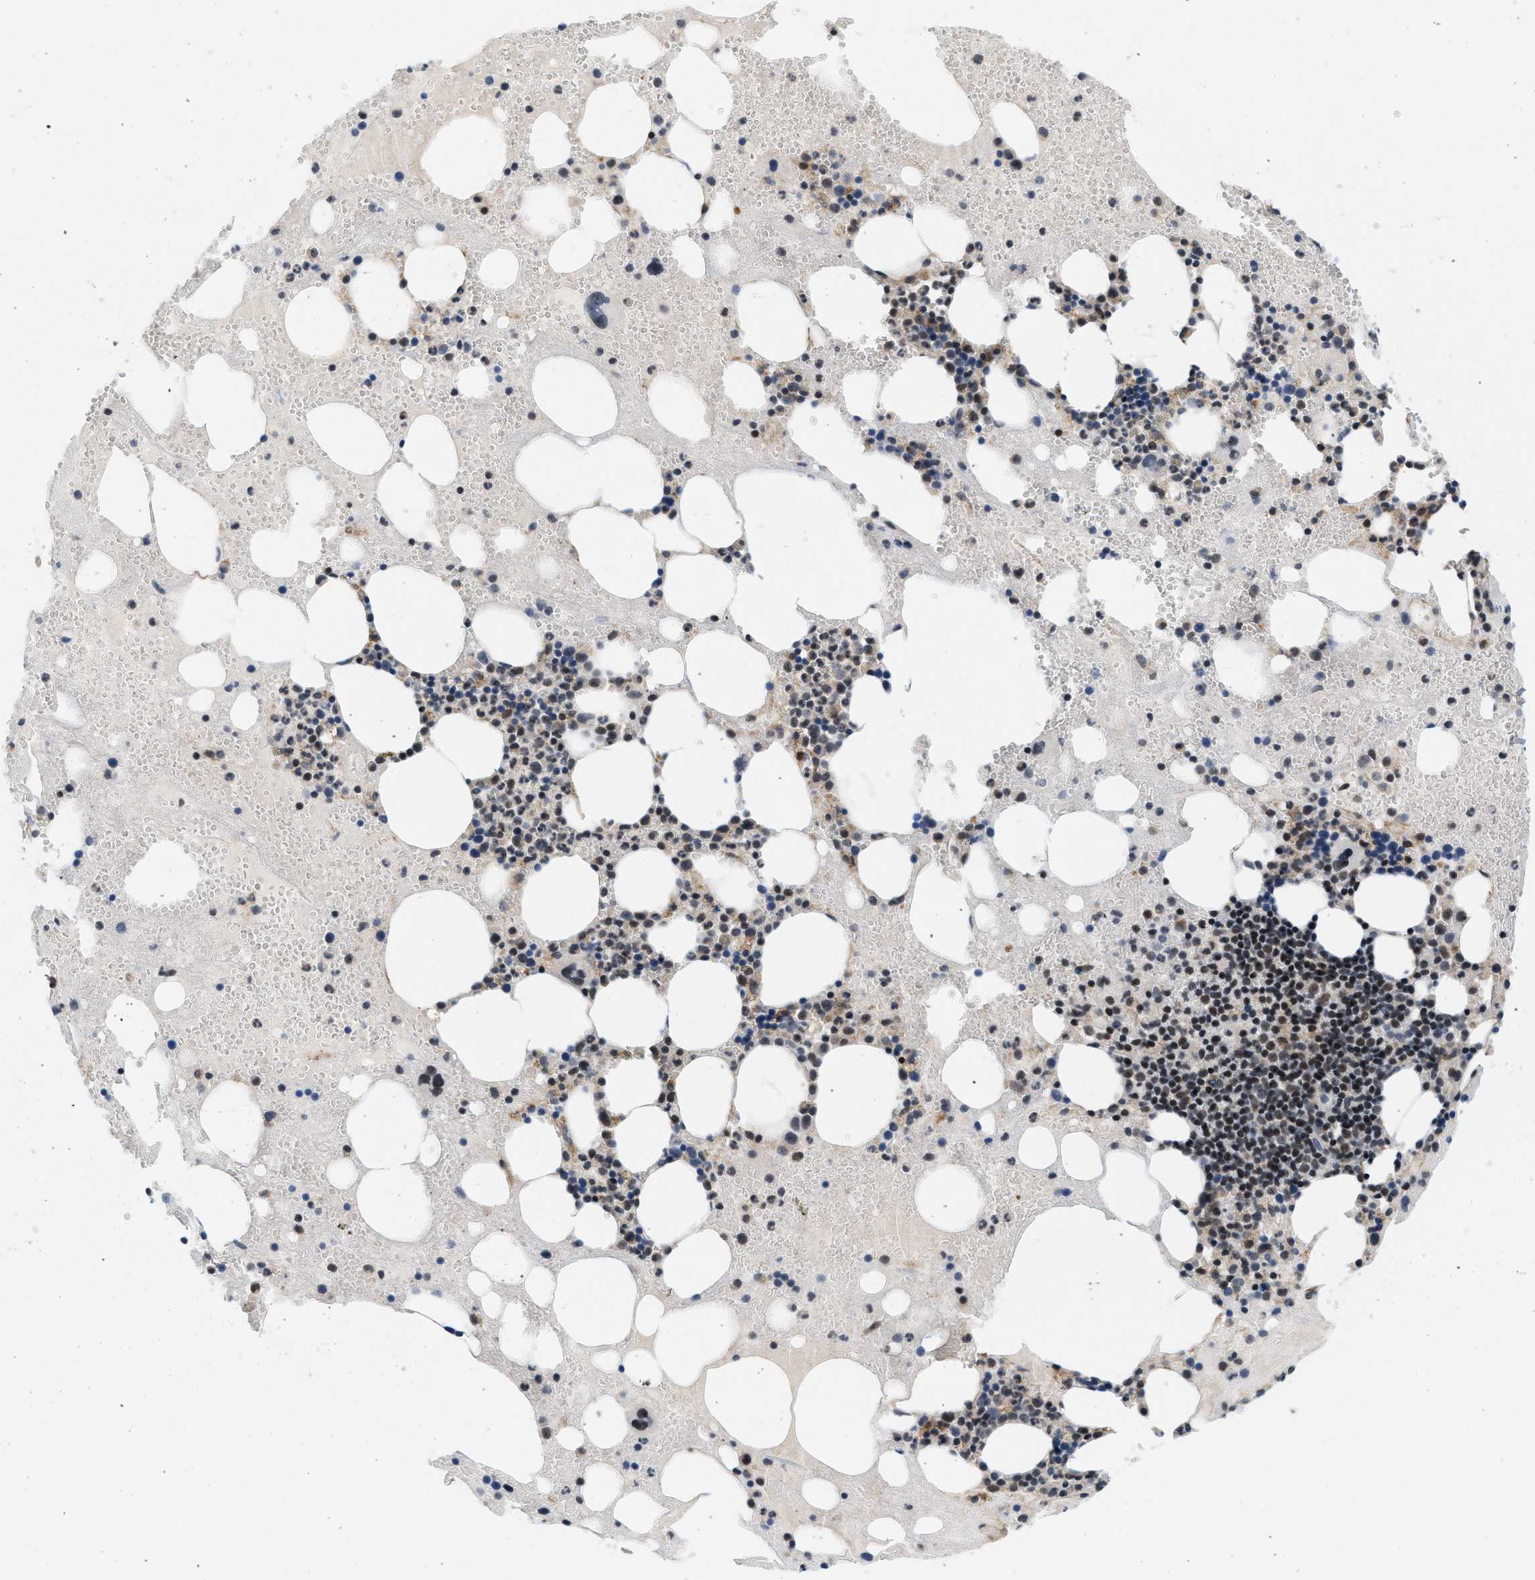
{"staining": {"intensity": "strong", "quantity": ">75%", "location": "nuclear"}, "tissue": "bone marrow", "cell_type": "Hematopoietic cells", "image_type": "normal", "snomed": [{"axis": "morphology", "description": "Normal tissue, NOS"}, {"axis": "morphology", "description": "Inflammation, NOS"}, {"axis": "topography", "description": "Bone marrow"}], "caption": "Hematopoietic cells display strong nuclear staining in approximately >75% of cells in normal bone marrow.", "gene": "ING1", "patient": {"sex": "female", "age": 78}}